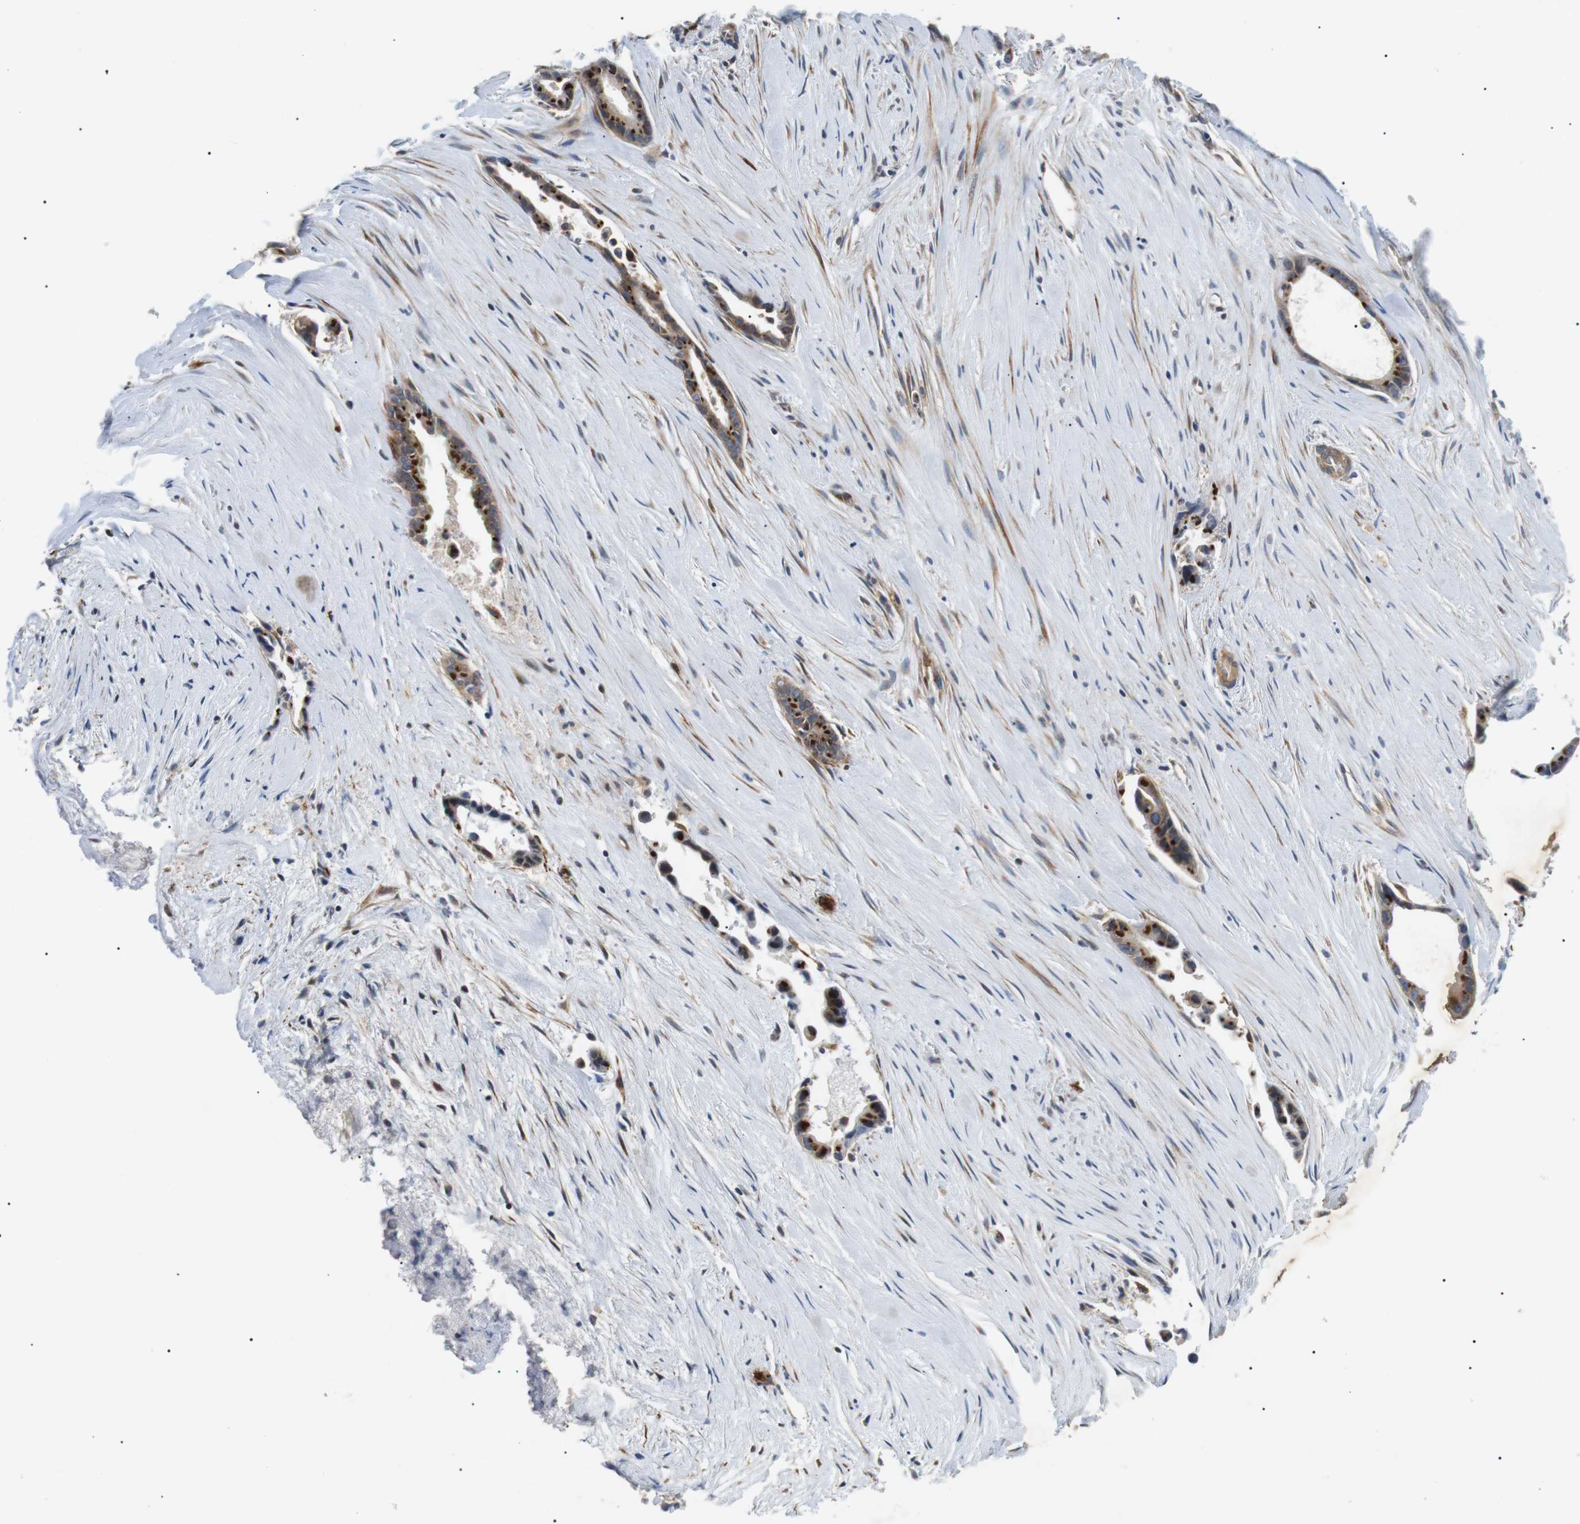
{"staining": {"intensity": "moderate", "quantity": ">75%", "location": "cytoplasmic/membranous"}, "tissue": "liver cancer", "cell_type": "Tumor cells", "image_type": "cancer", "snomed": [{"axis": "morphology", "description": "Cholangiocarcinoma"}, {"axis": "topography", "description": "Liver"}], "caption": "A micrograph of human liver cancer (cholangiocarcinoma) stained for a protein displays moderate cytoplasmic/membranous brown staining in tumor cells. (DAB (3,3'-diaminobenzidine) = brown stain, brightfield microscopy at high magnification).", "gene": "DIPK1A", "patient": {"sex": "female", "age": 55}}